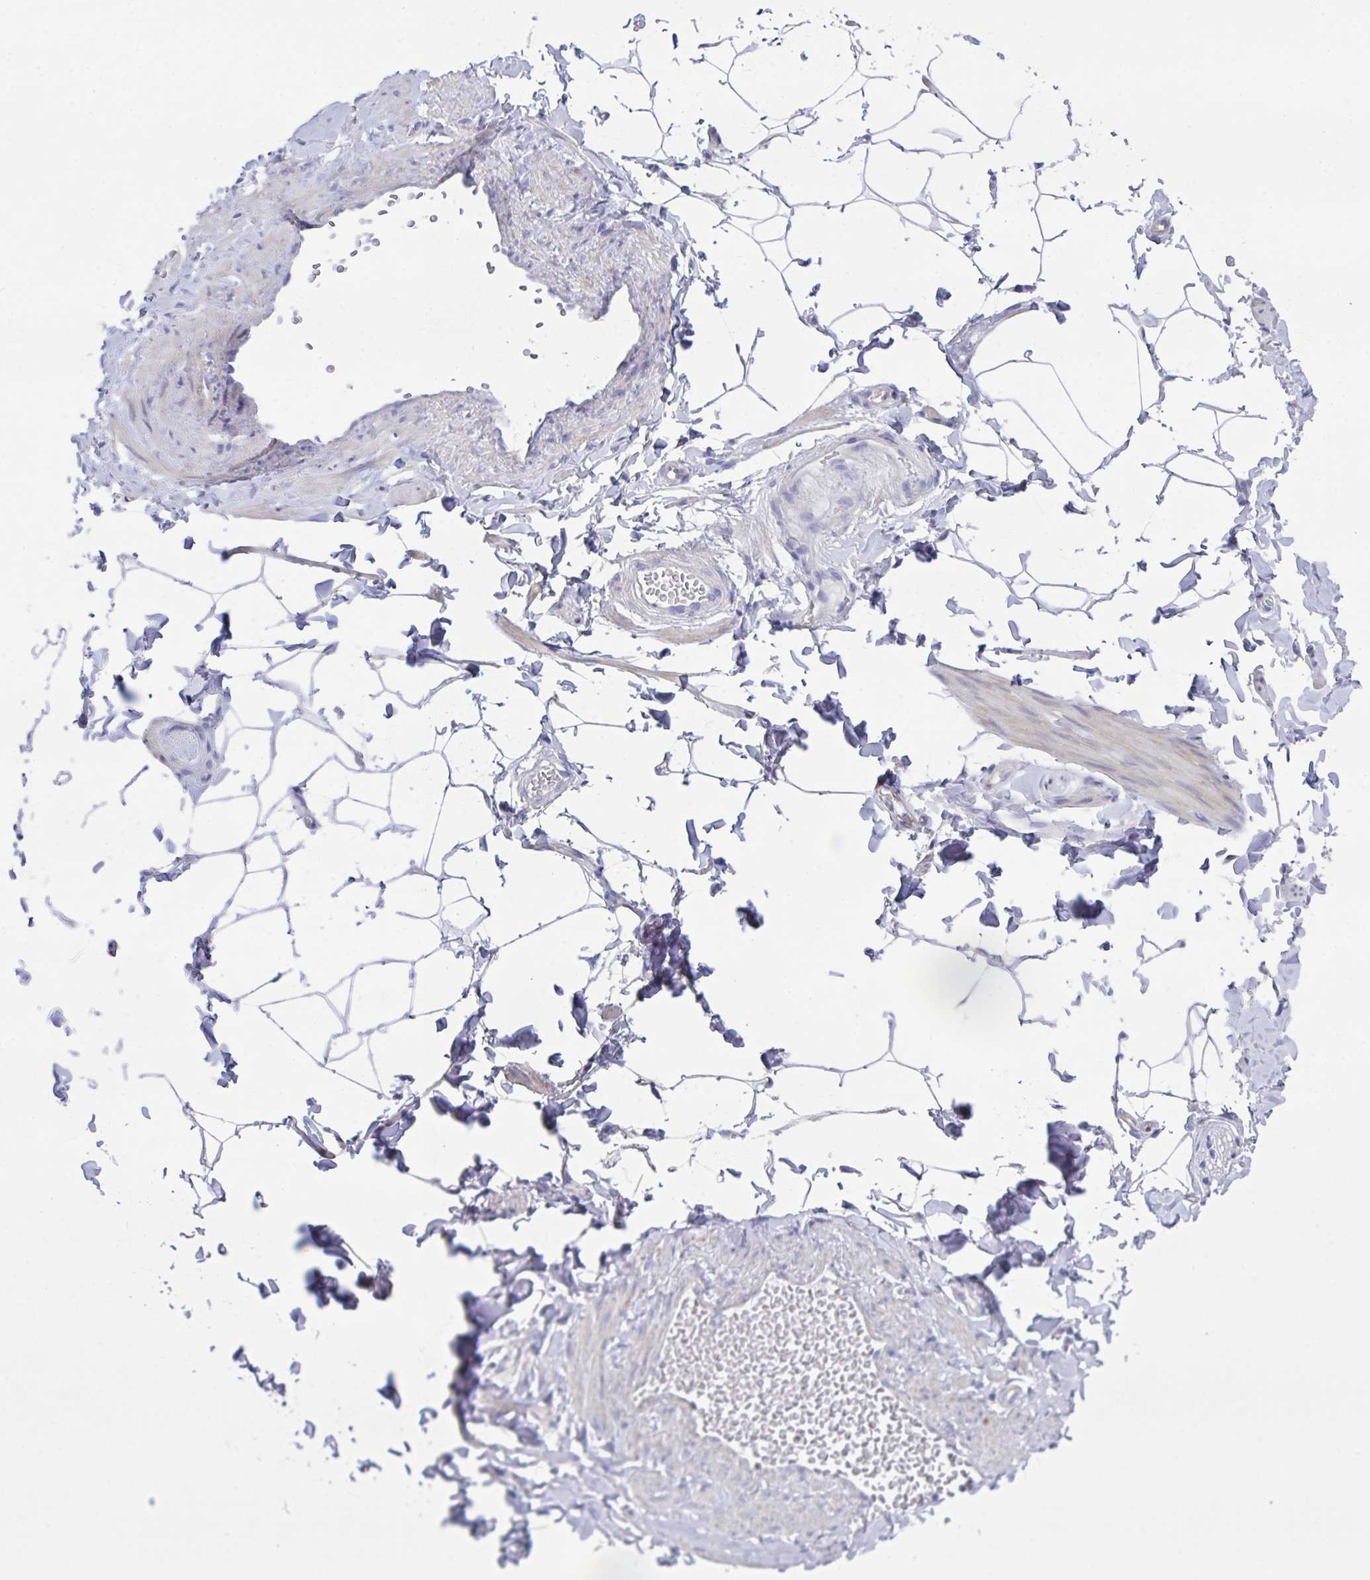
{"staining": {"intensity": "negative", "quantity": "none", "location": "none"}, "tissue": "adipose tissue", "cell_type": "Adipocytes", "image_type": "normal", "snomed": [{"axis": "morphology", "description": "Normal tissue, NOS"}, {"axis": "topography", "description": "Soft tissue"}, {"axis": "topography", "description": "Adipose tissue"}, {"axis": "topography", "description": "Vascular tissue"}, {"axis": "topography", "description": "Peripheral nerve tissue"}], "caption": "Immunohistochemistry (IHC) of normal human adipose tissue exhibits no expression in adipocytes. (DAB (3,3'-diaminobenzidine) immunohistochemistry, high magnification).", "gene": "FBXO47", "patient": {"sex": "male", "age": 29}}